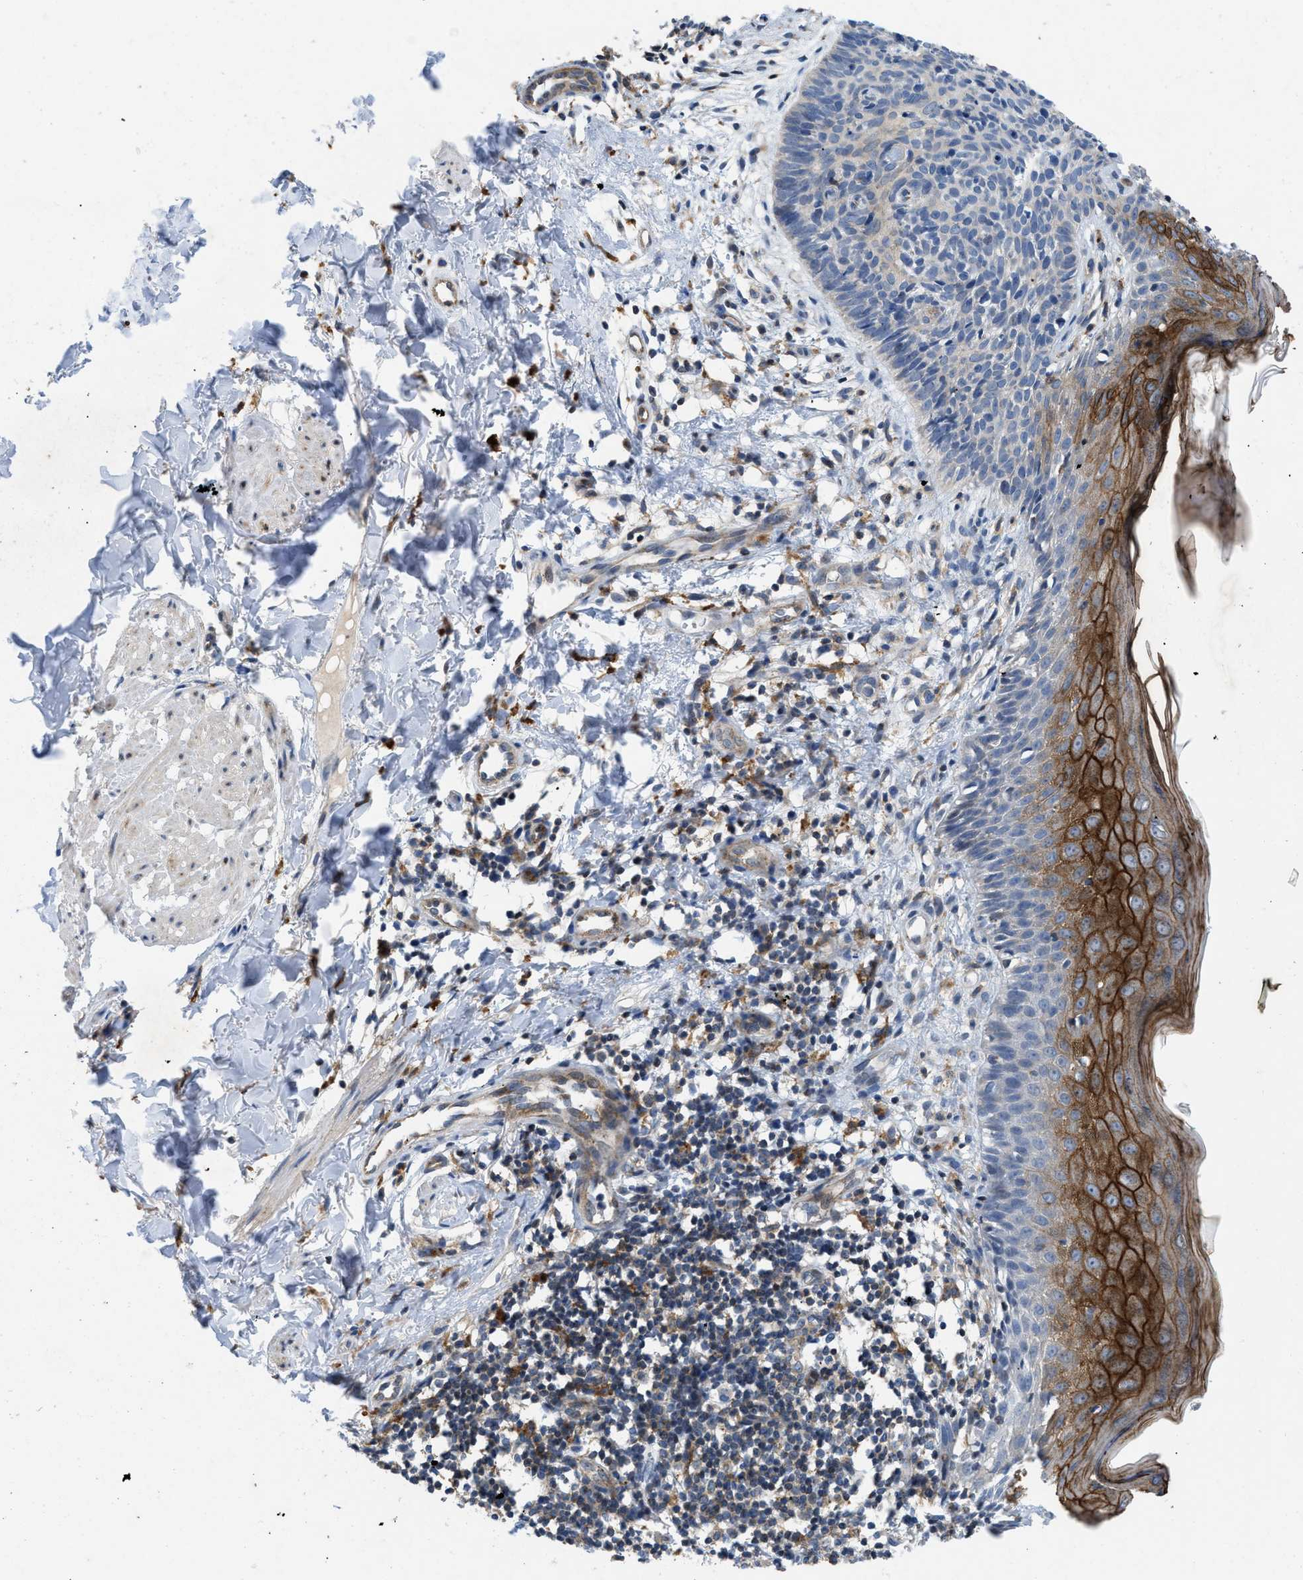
{"staining": {"intensity": "negative", "quantity": "none", "location": "none"}, "tissue": "skin cancer", "cell_type": "Tumor cells", "image_type": "cancer", "snomed": [{"axis": "morphology", "description": "Basal cell carcinoma"}, {"axis": "topography", "description": "Skin"}], "caption": "Immunohistochemistry (IHC) image of human skin cancer (basal cell carcinoma) stained for a protein (brown), which shows no expression in tumor cells.", "gene": "ENPP4", "patient": {"sex": "male", "age": 60}}